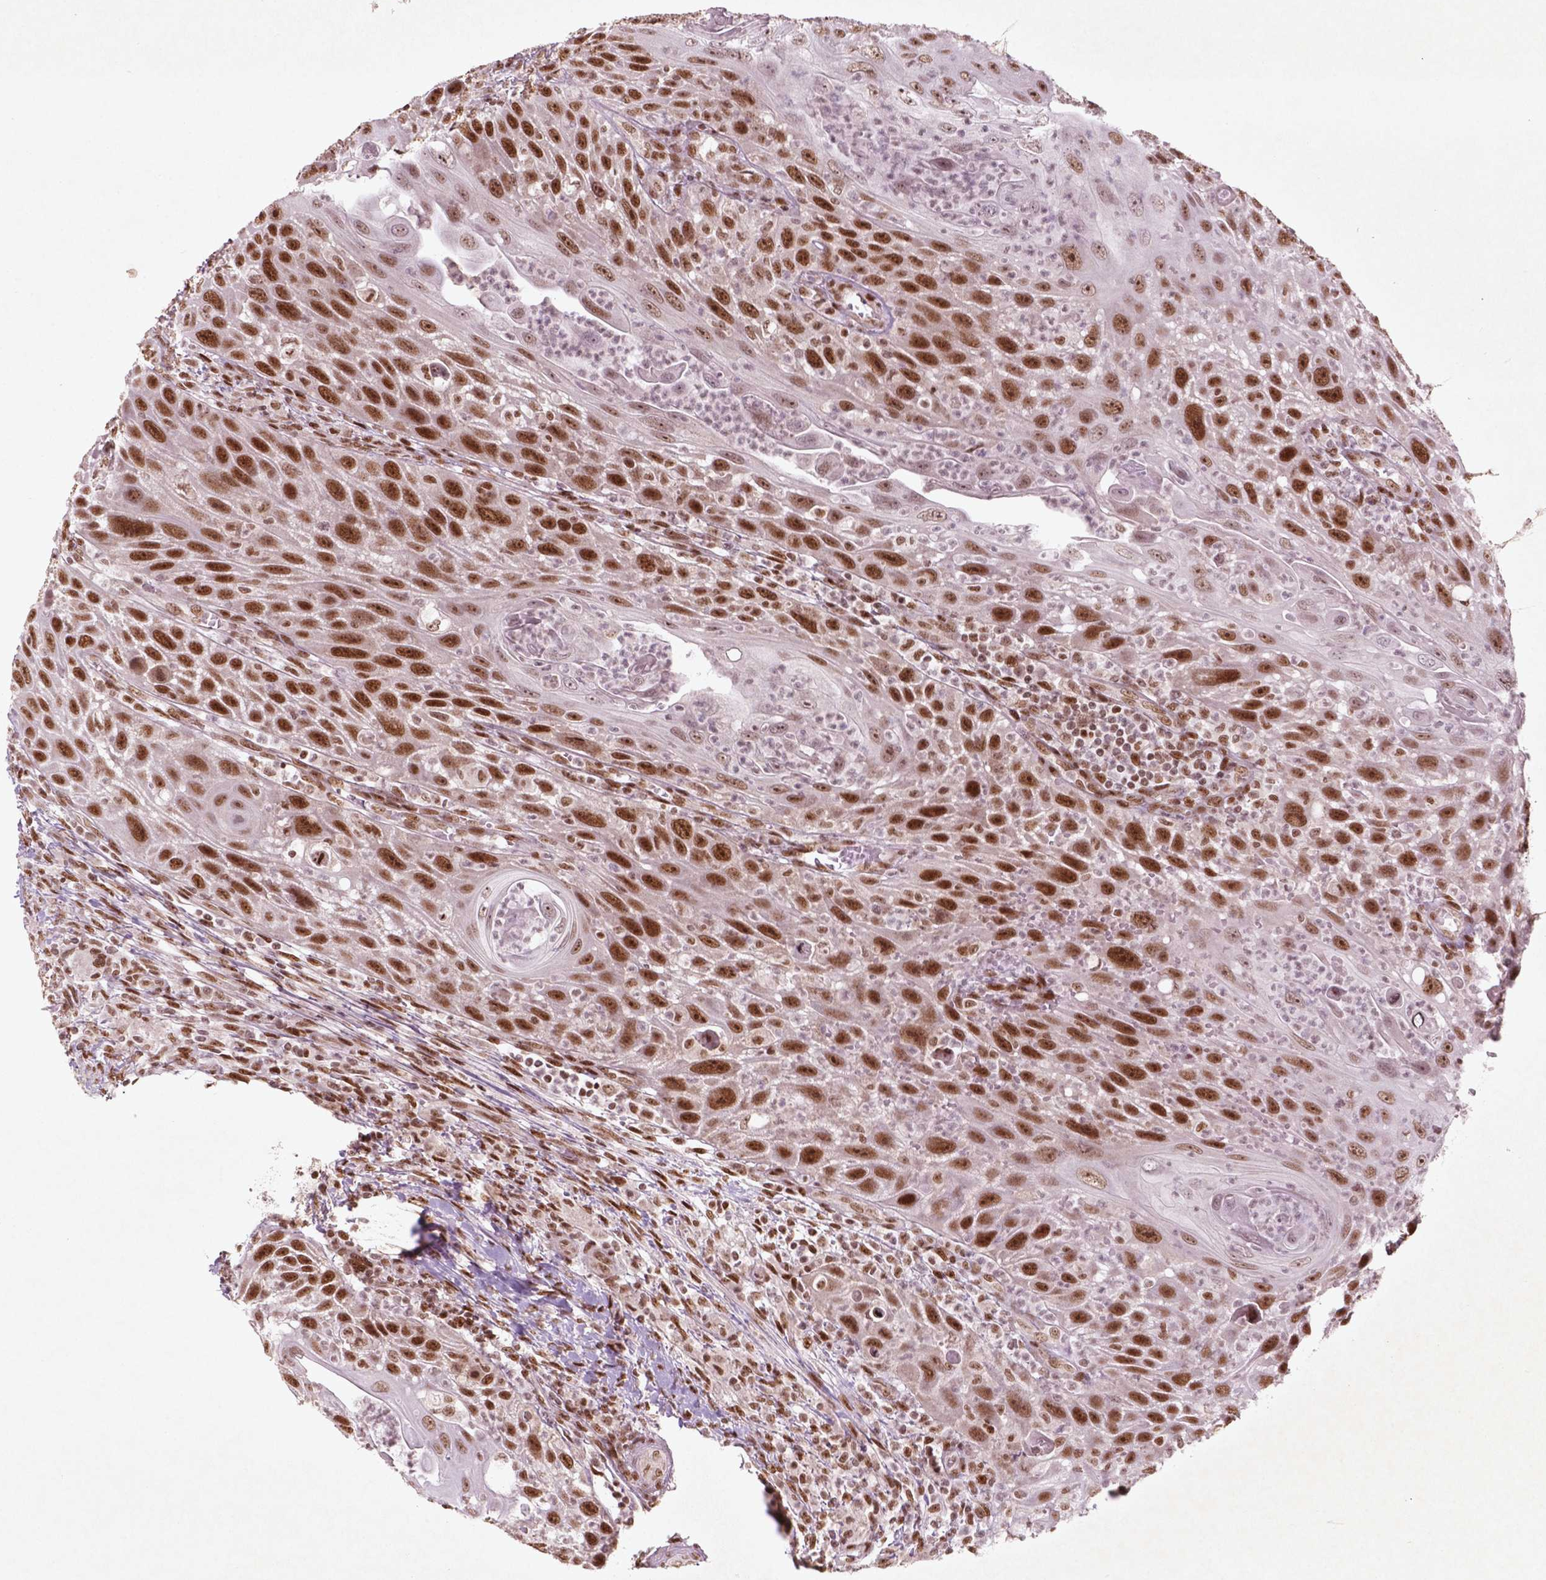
{"staining": {"intensity": "strong", "quantity": ">75%", "location": "nuclear"}, "tissue": "head and neck cancer", "cell_type": "Tumor cells", "image_type": "cancer", "snomed": [{"axis": "morphology", "description": "Squamous cell carcinoma, NOS"}, {"axis": "topography", "description": "Head-Neck"}], "caption": "Immunohistochemistry (DAB (3,3'-diaminobenzidine)) staining of head and neck cancer displays strong nuclear protein positivity in about >75% of tumor cells.", "gene": "HMG20B", "patient": {"sex": "male", "age": 69}}